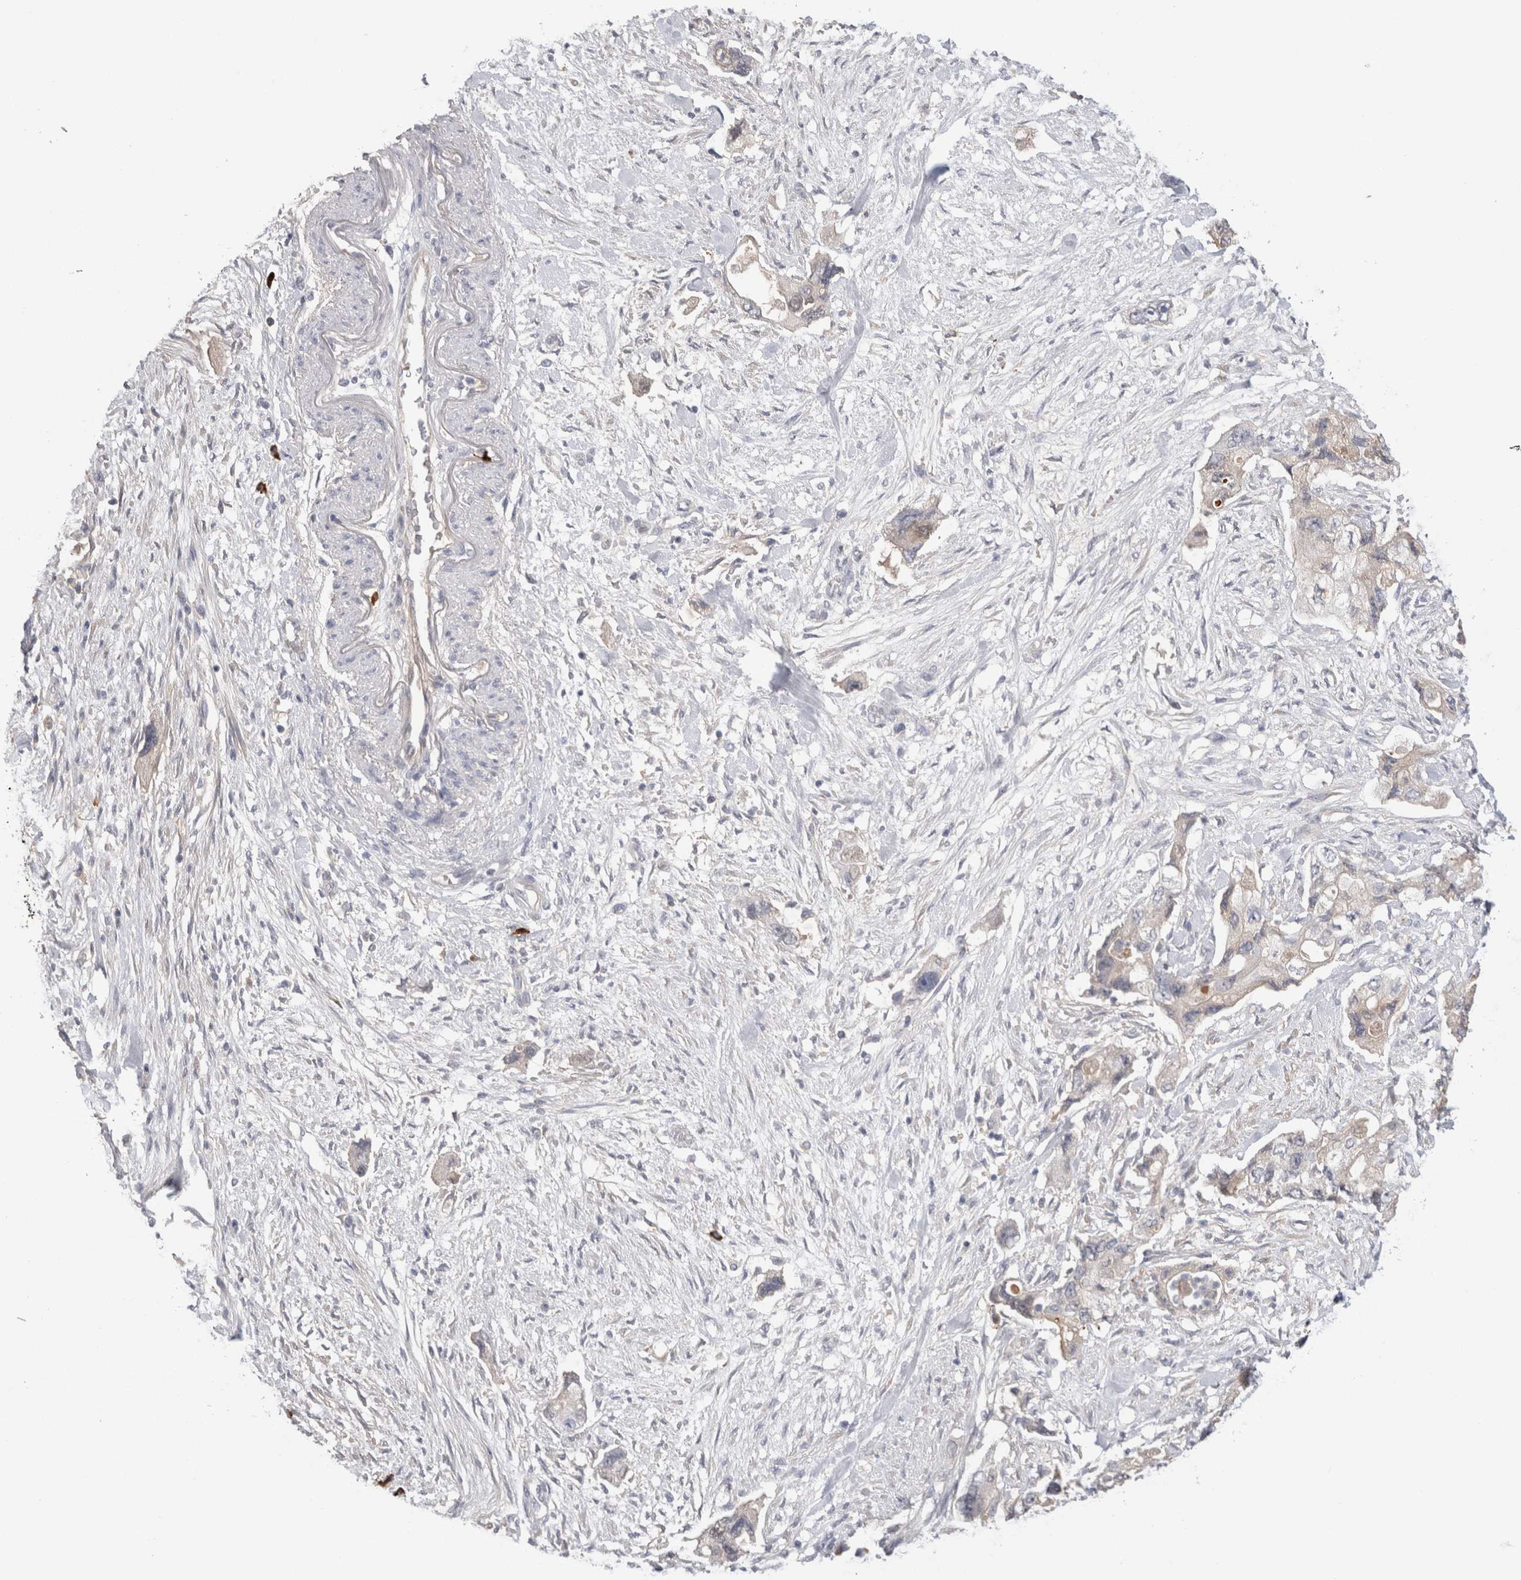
{"staining": {"intensity": "negative", "quantity": "none", "location": "none"}, "tissue": "pancreatic cancer", "cell_type": "Tumor cells", "image_type": "cancer", "snomed": [{"axis": "morphology", "description": "Adenocarcinoma, NOS"}, {"axis": "topography", "description": "Pancreas"}], "caption": "This is a histopathology image of IHC staining of pancreatic adenocarcinoma, which shows no staining in tumor cells.", "gene": "PPP3CC", "patient": {"sex": "female", "age": 73}}